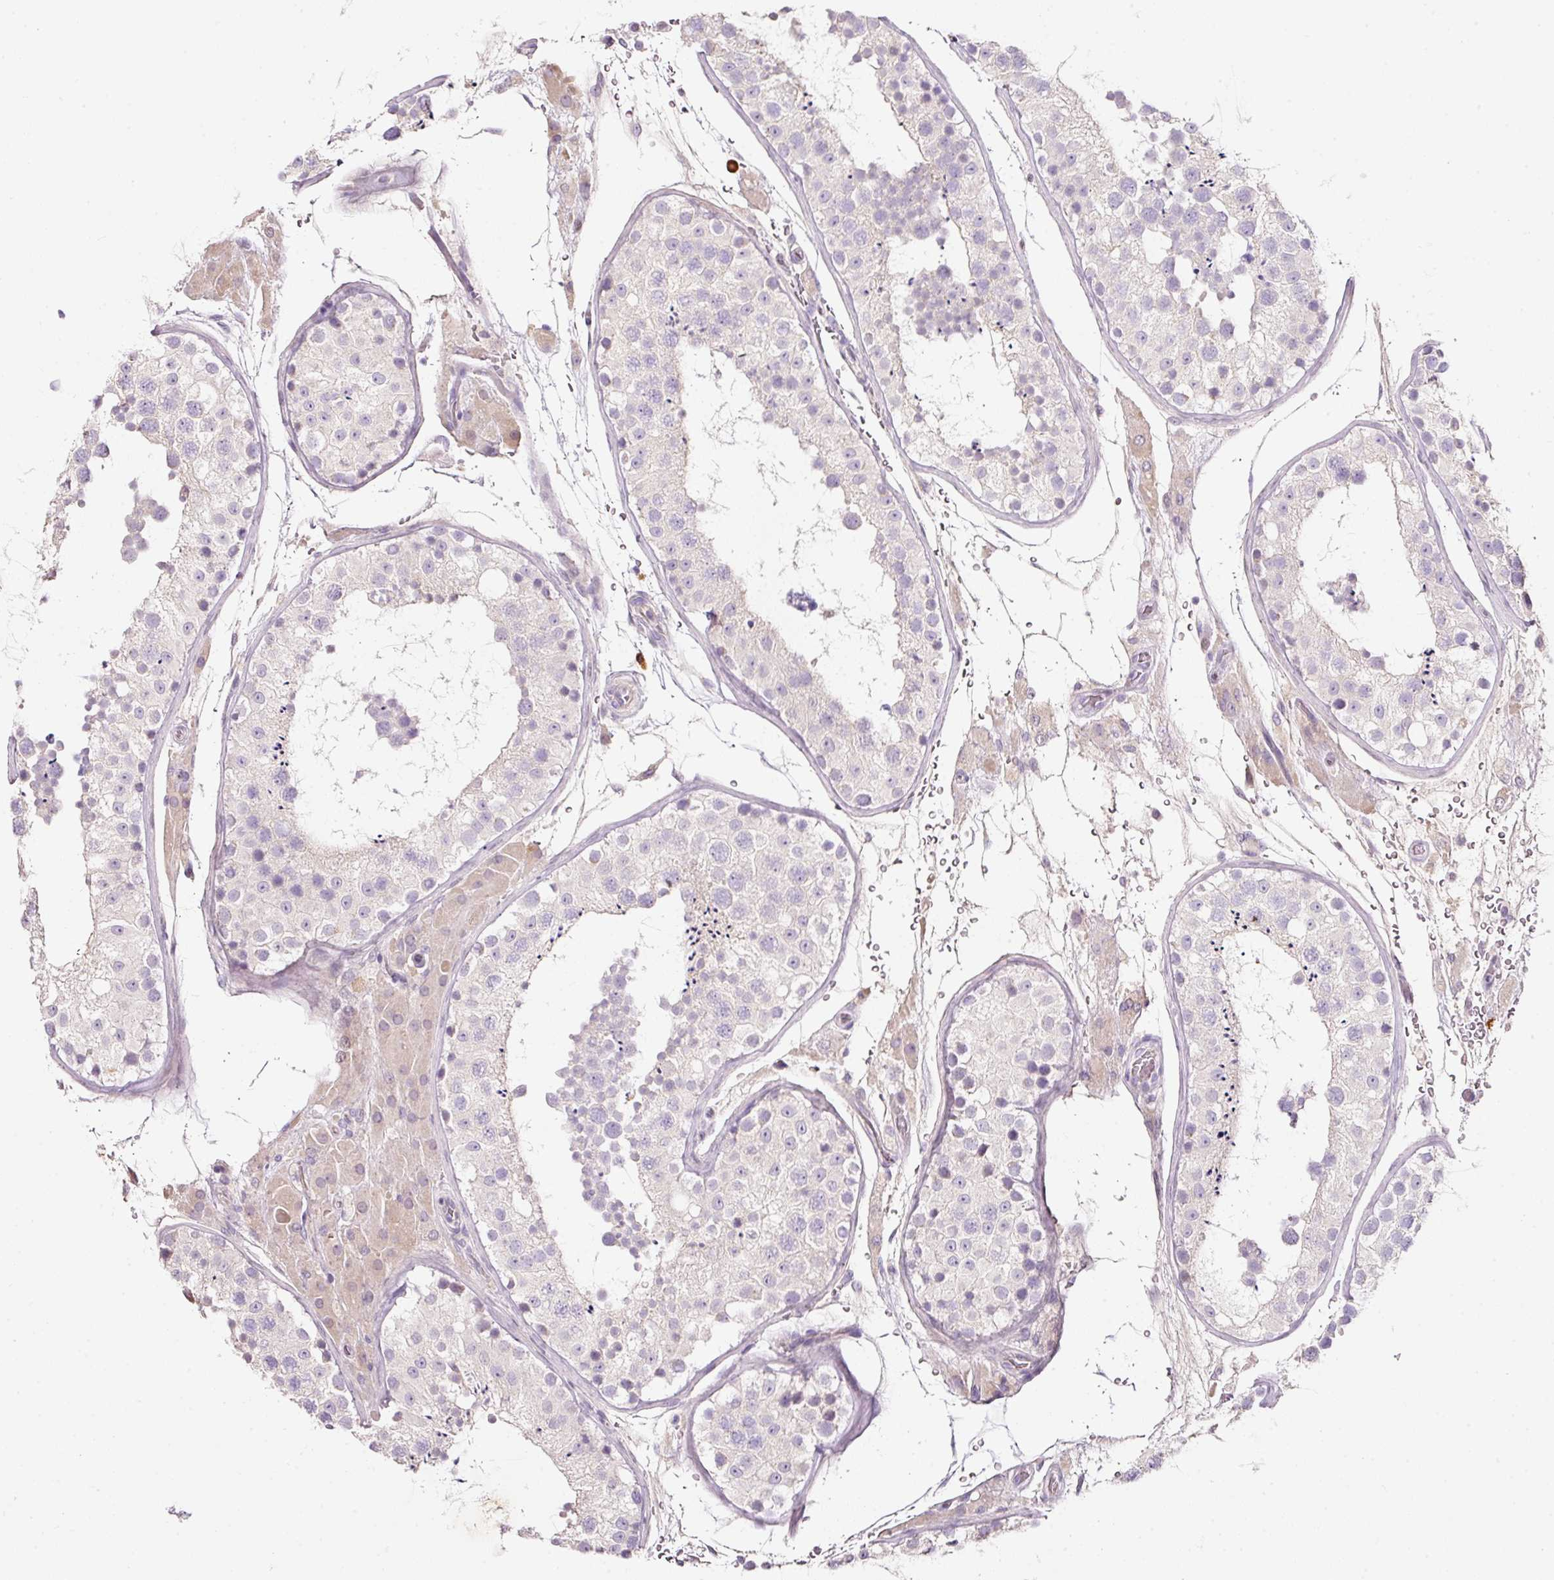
{"staining": {"intensity": "negative", "quantity": "none", "location": "none"}, "tissue": "testis", "cell_type": "Cells in seminiferous ducts", "image_type": "normal", "snomed": [{"axis": "morphology", "description": "Normal tissue, NOS"}, {"axis": "topography", "description": "Testis"}], "caption": "High power microscopy image of an immunohistochemistry (IHC) photomicrograph of normal testis, revealing no significant positivity in cells in seminiferous ducts.", "gene": "NBPF11", "patient": {"sex": "male", "age": 26}}